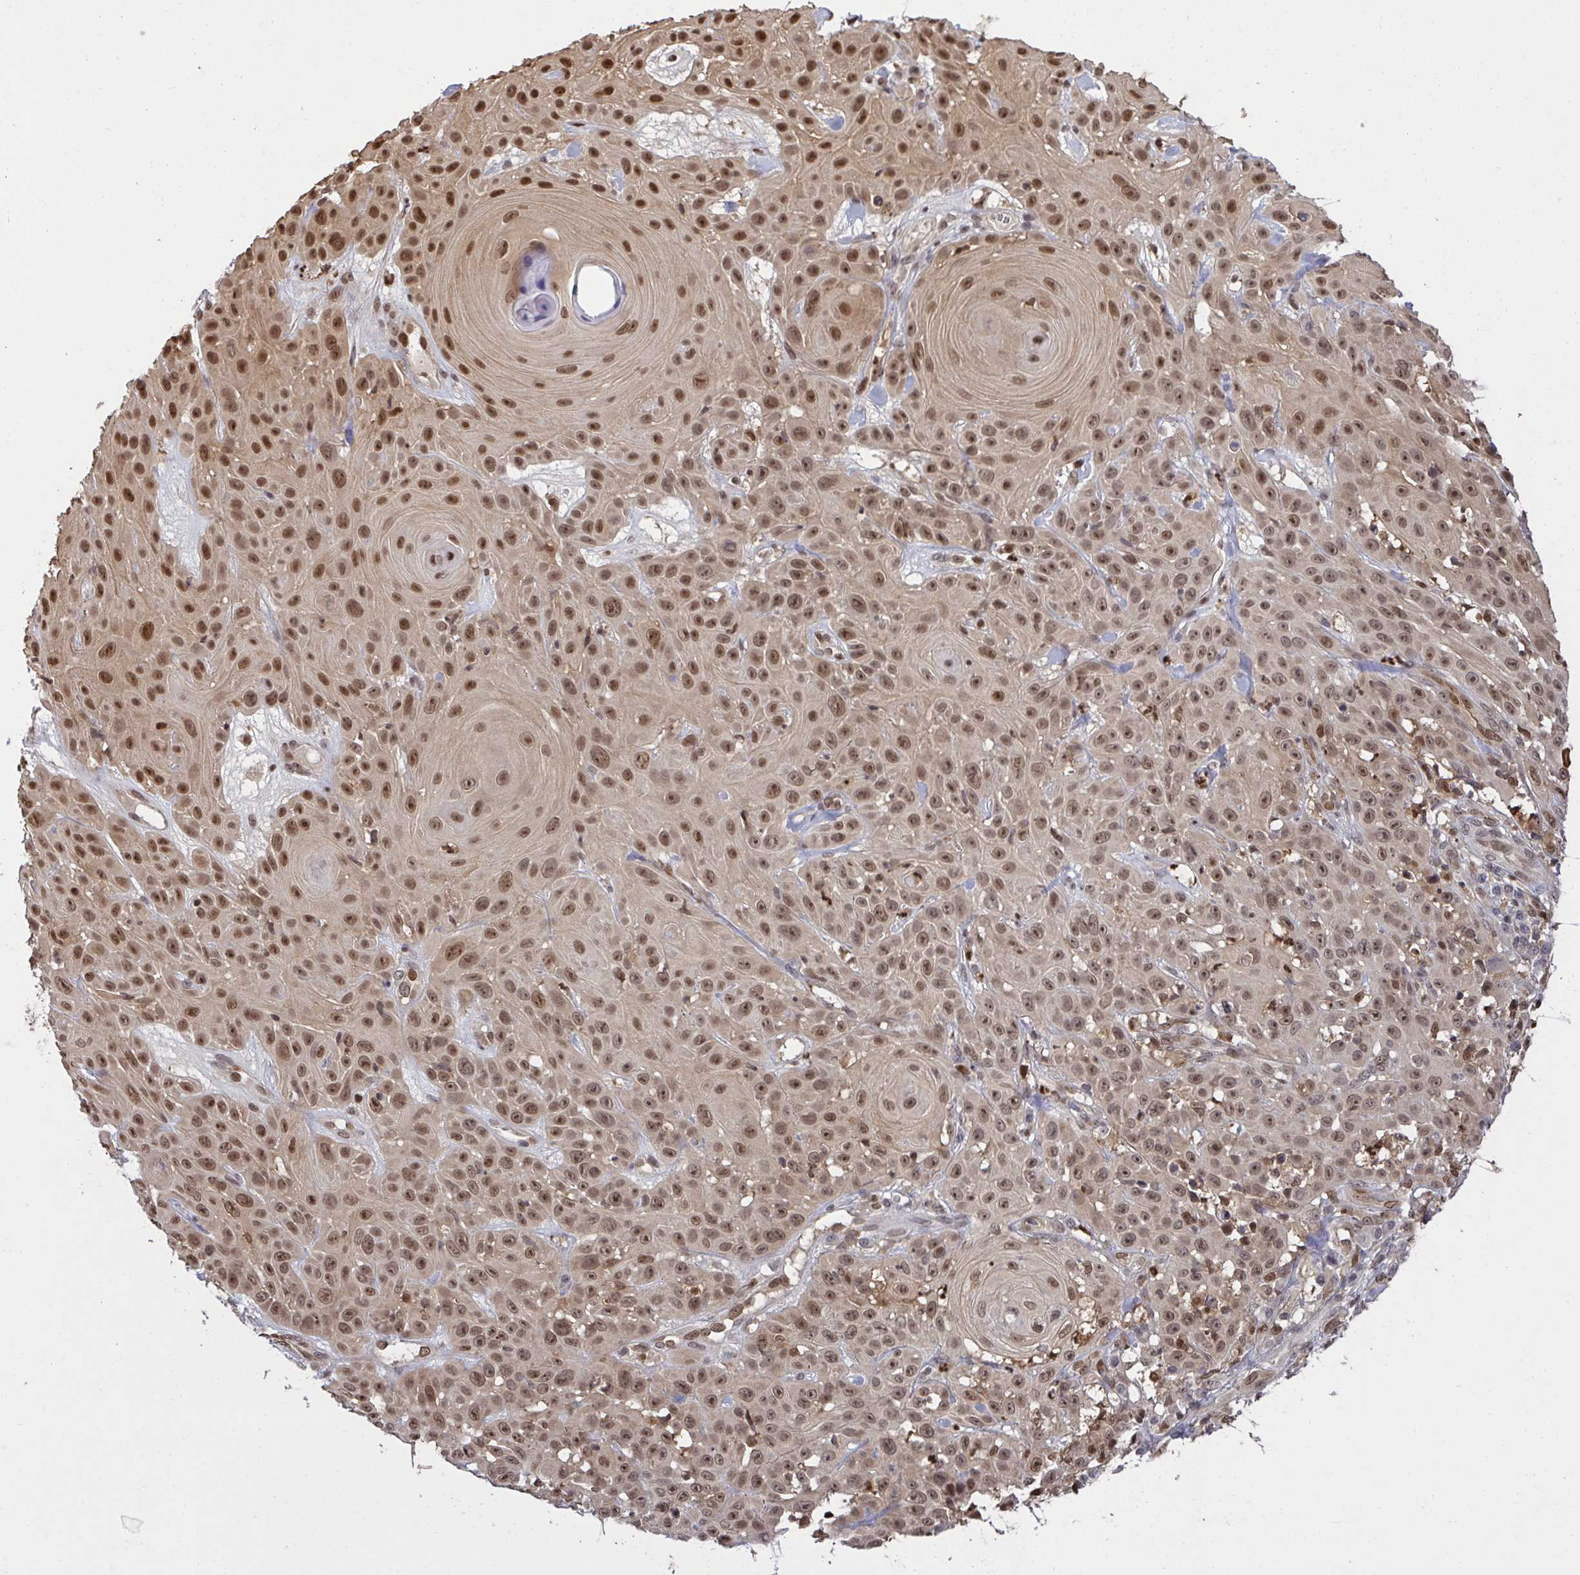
{"staining": {"intensity": "moderate", "quantity": ">75%", "location": "nuclear"}, "tissue": "skin cancer", "cell_type": "Tumor cells", "image_type": "cancer", "snomed": [{"axis": "morphology", "description": "Squamous cell carcinoma, NOS"}, {"axis": "topography", "description": "Skin"}], "caption": "A brown stain shows moderate nuclear expression of a protein in squamous cell carcinoma (skin) tumor cells. The staining was performed using DAB to visualize the protein expression in brown, while the nuclei were stained in blue with hematoxylin (Magnification: 20x).", "gene": "UXT", "patient": {"sex": "male", "age": 82}}